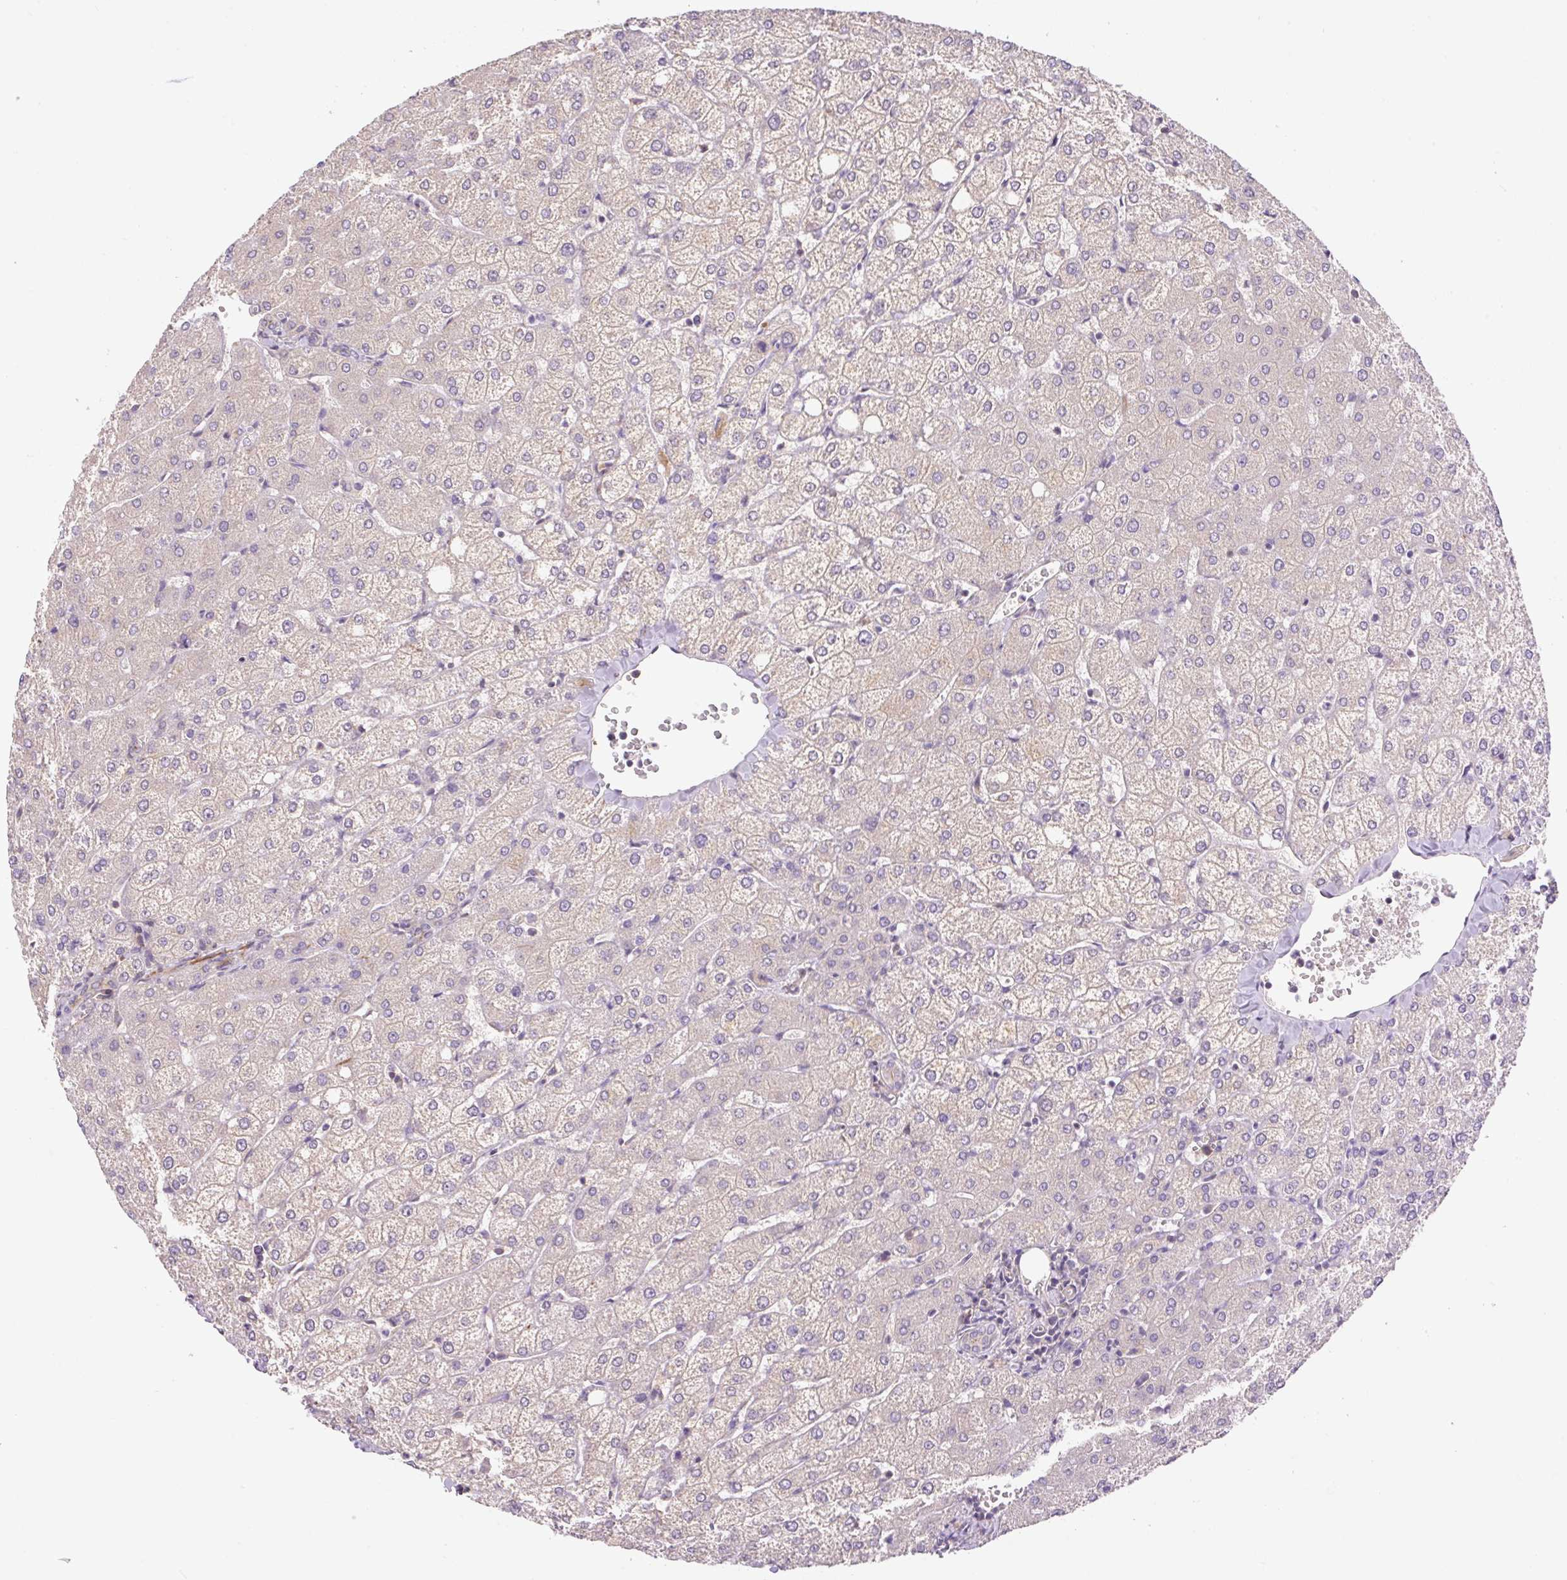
{"staining": {"intensity": "negative", "quantity": "none", "location": "none"}, "tissue": "liver", "cell_type": "Cholangiocytes", "image_type": "normal", "snomed": [{"axis": "morphology", "description": "Normal tissue, NOS"}, {"axis": "topography", "description": "Liver"}], "caption": "This is a image of IHC staining of unremarkable liver, which shows no expression in cholangiocytes.", "gene": "COX8A", "patient": {"sex": "female", "age": 54}}